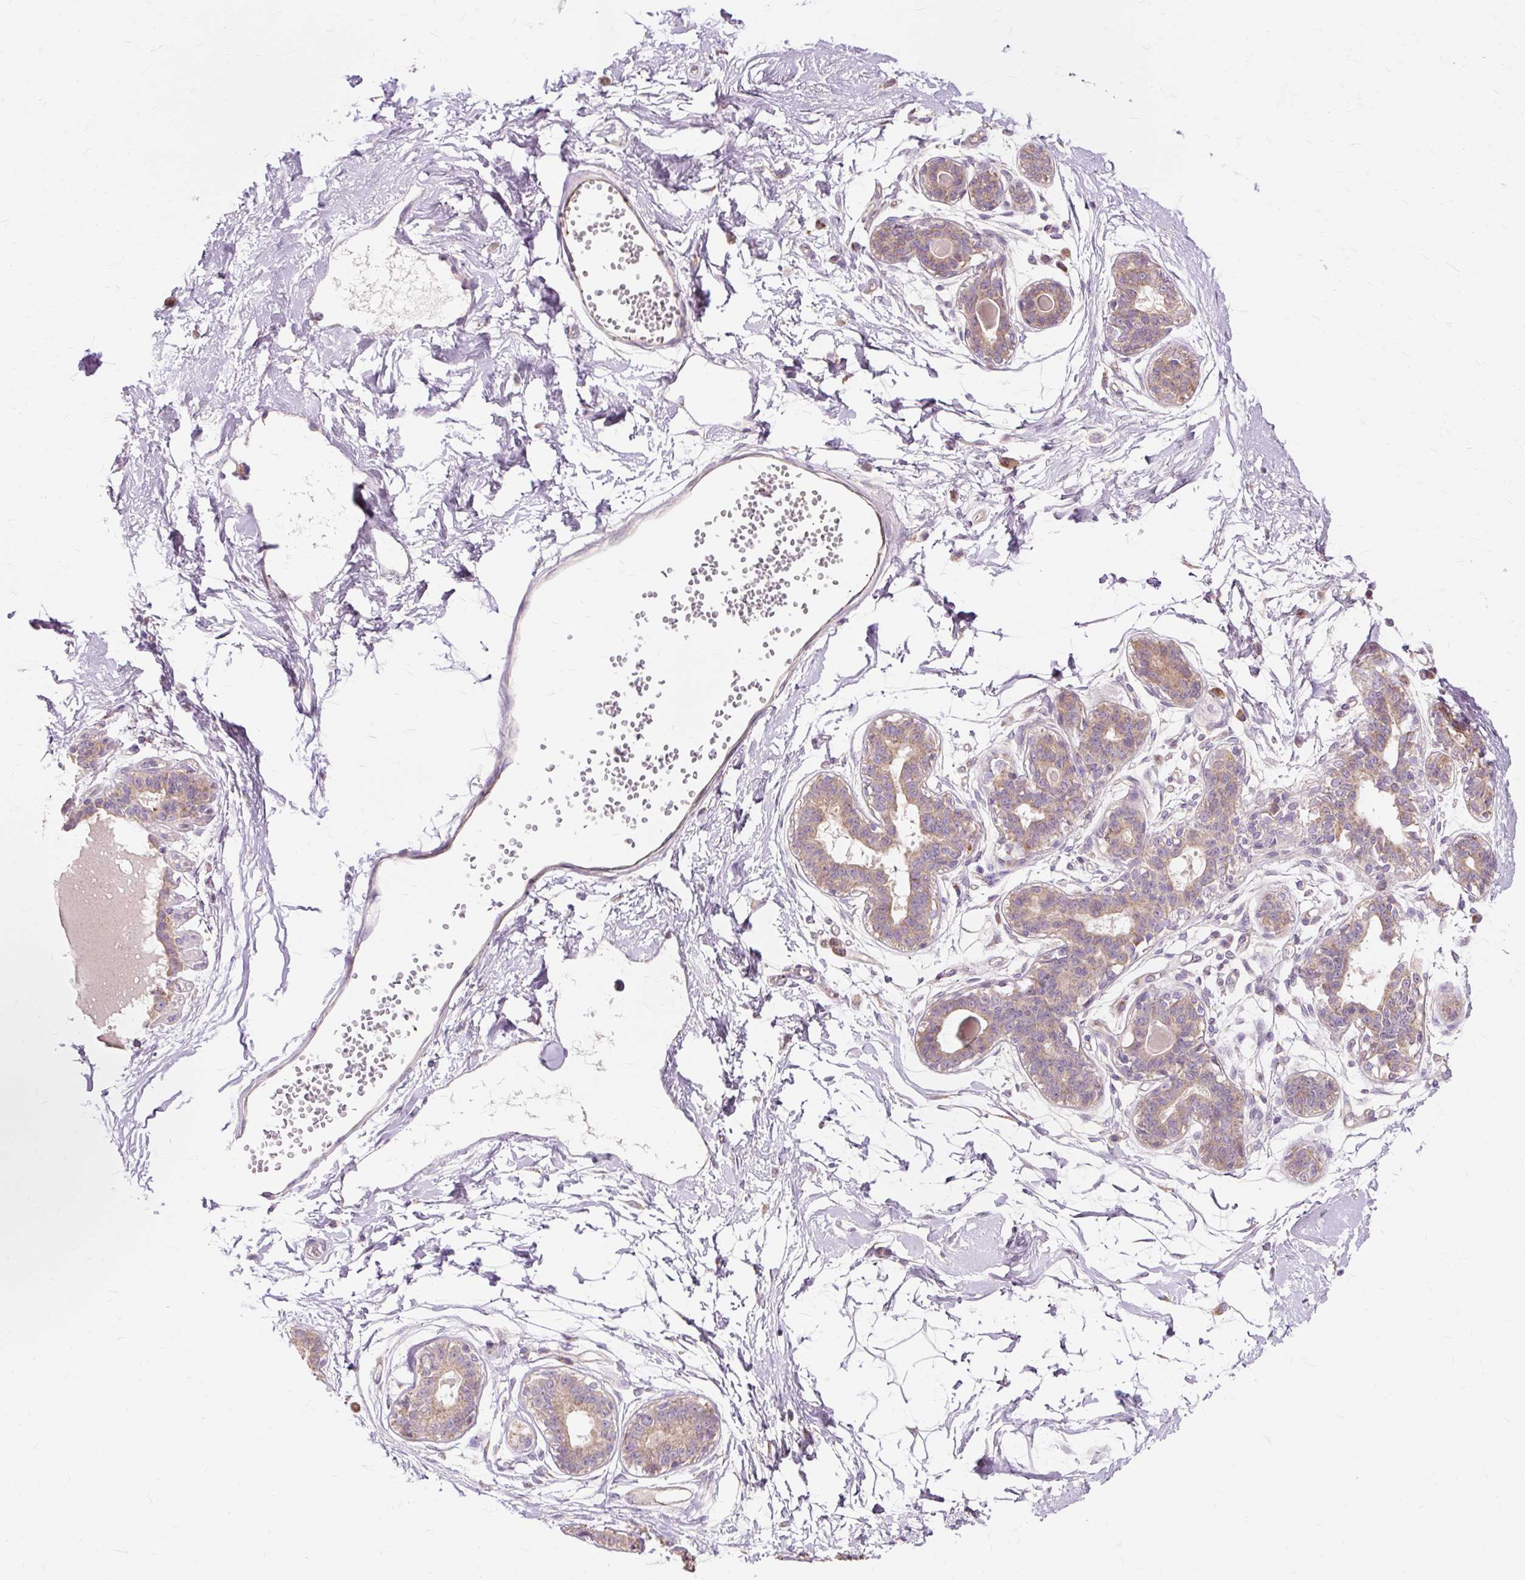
{"staining": {"intensity": "negative", "quantity": "none", "location": "none"}, "tissue": "breast", "cell_type": "Adipocytes", "image_type": "normal", "snomed": [{"axis": "morphology", "description": "Normal tissue, NOS"}, {"axis": "topography", "description": "Breast"}], "caption": "The image displays no significant staining in adipocytes of breast.", "gene": "PDZD2", "patient": {"sex": "female", "age": 45}}